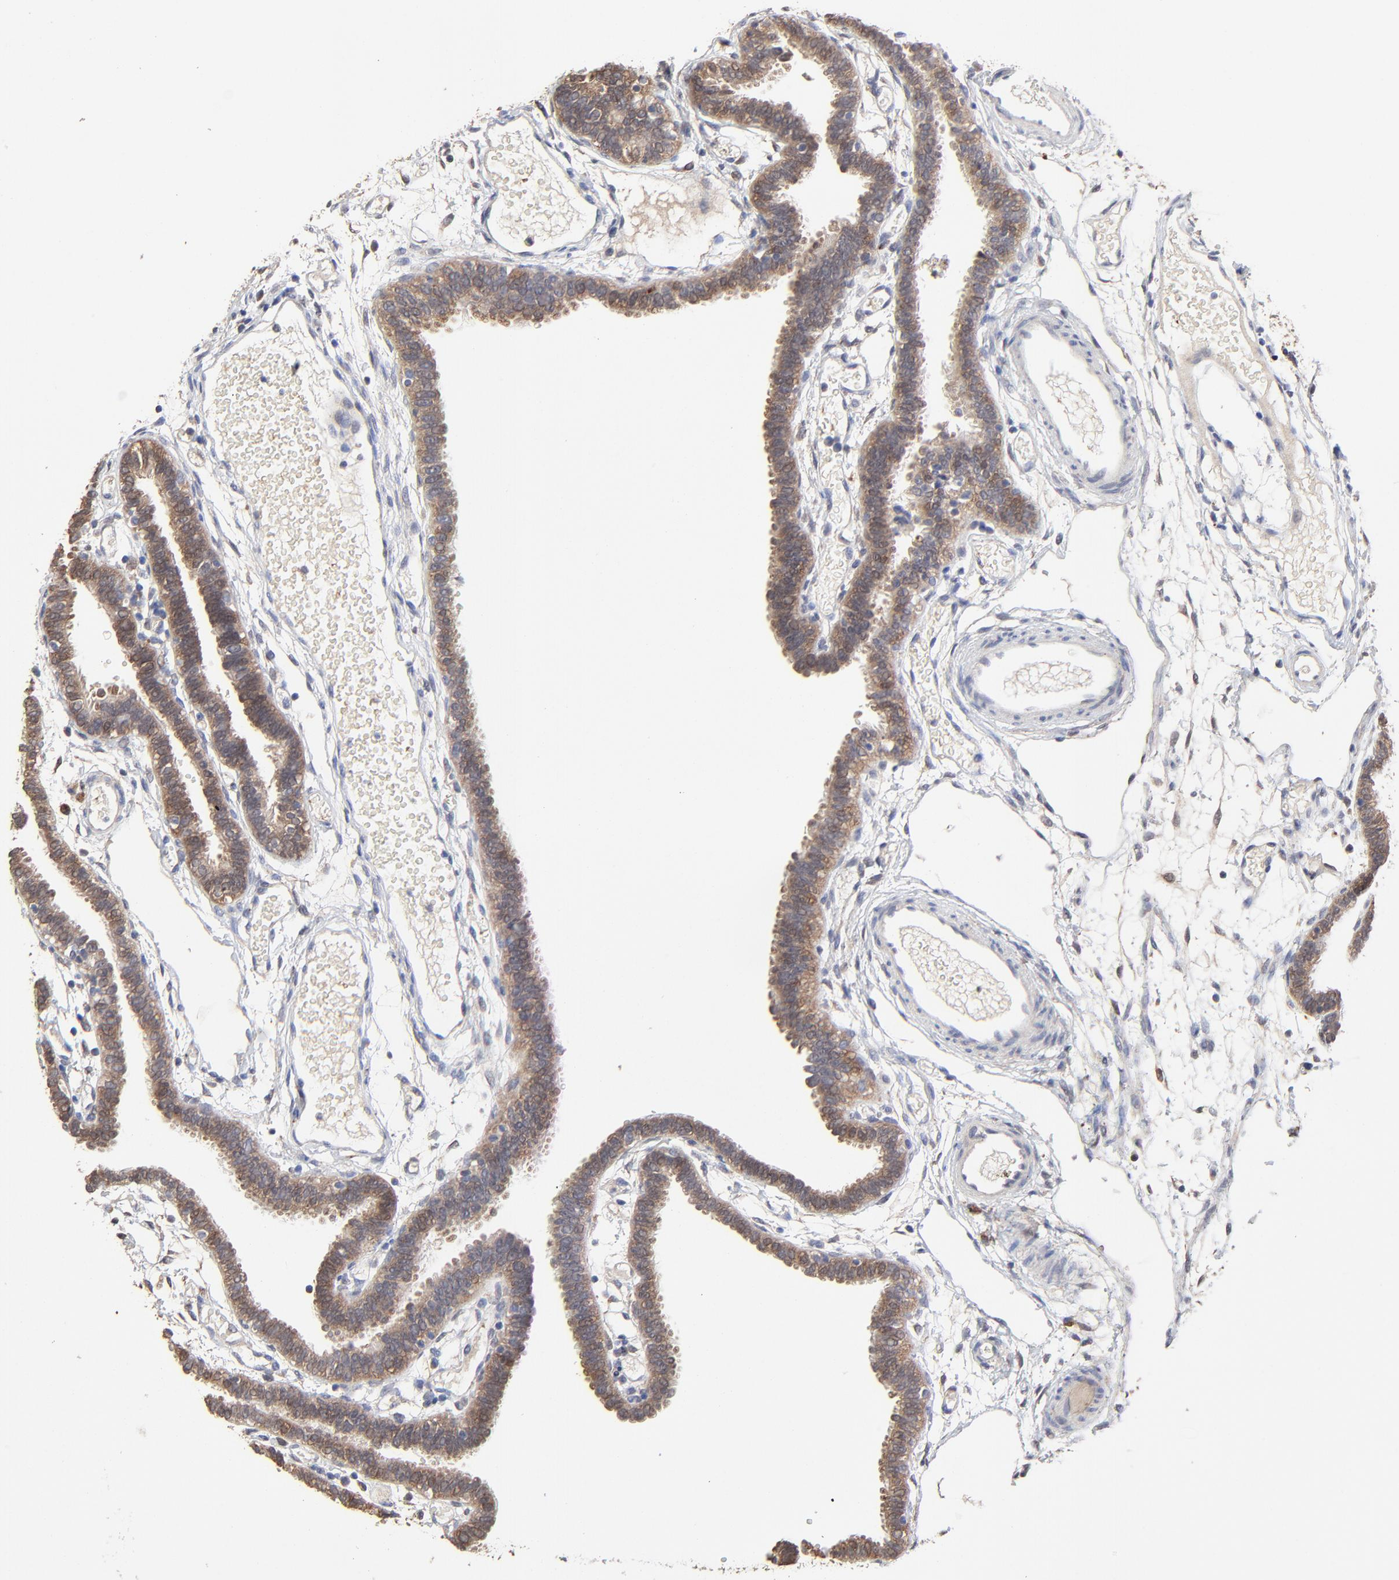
{"staining": {"intensity": "moderate", "quantity": ">75%", "location": "cytoplasmic/membranous"}, "tissue": "fallopian tube", "cell_type": "Glandular cells", "image_type": "normal", "snomed": [{"axis": "morphology", "description": "Normal tissue, NOS"}, {"axis": "topography", "description": "Fallopian tube"}], "caption": "High-power microscopy captured an IHC histopathology image of normal fallopian tube, revealing moderate cytoplasmic/membranous expression in approximately >75% of glandular cells.", "gene": "LGALS3", "patient": {"sex": "female", "age": 29}}